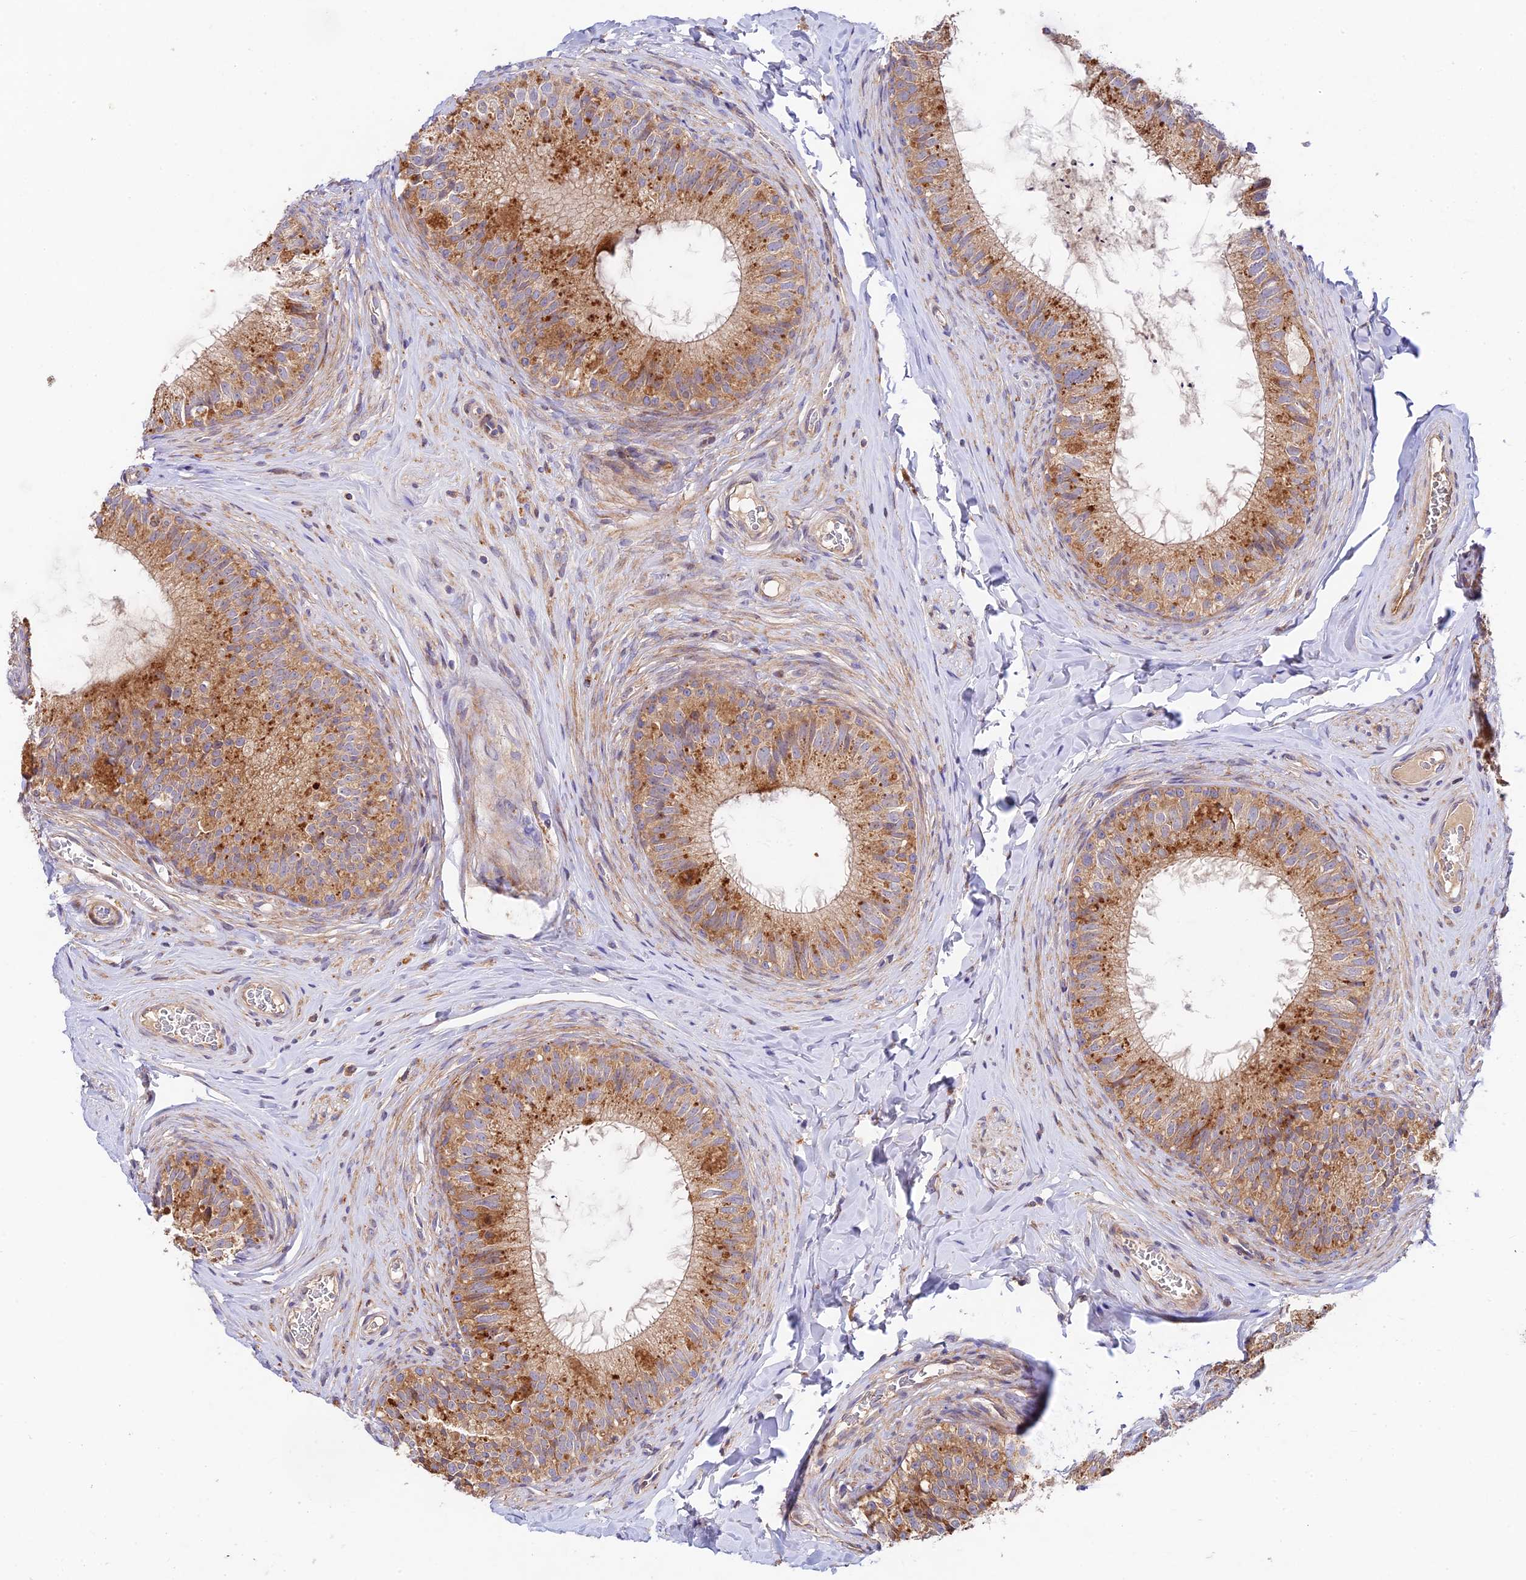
{"staining": {"intensity": "strong", "quantity": ">75%", "location": "cytoplasmic/membranous"}, "tissue": "epididymis", "cell_type": "Glandular cells", "image_type": "normal", "snomed": [{"axis": "morphology", "description": "Normal tissue, NOS"}, {"axis": "topography", "description": "Epididymis"}], "caption": "Unremarkable epididymis shows strong cytoplasmic/membranous expression in about >75% of glandular cells, visualized by immunohistochemistry. Immunohistochemistry stains the protein of interest in brown and the nuclei are stained blue.", "gene": "FUOM", "patient": {"sex": "male", "age": 34}}